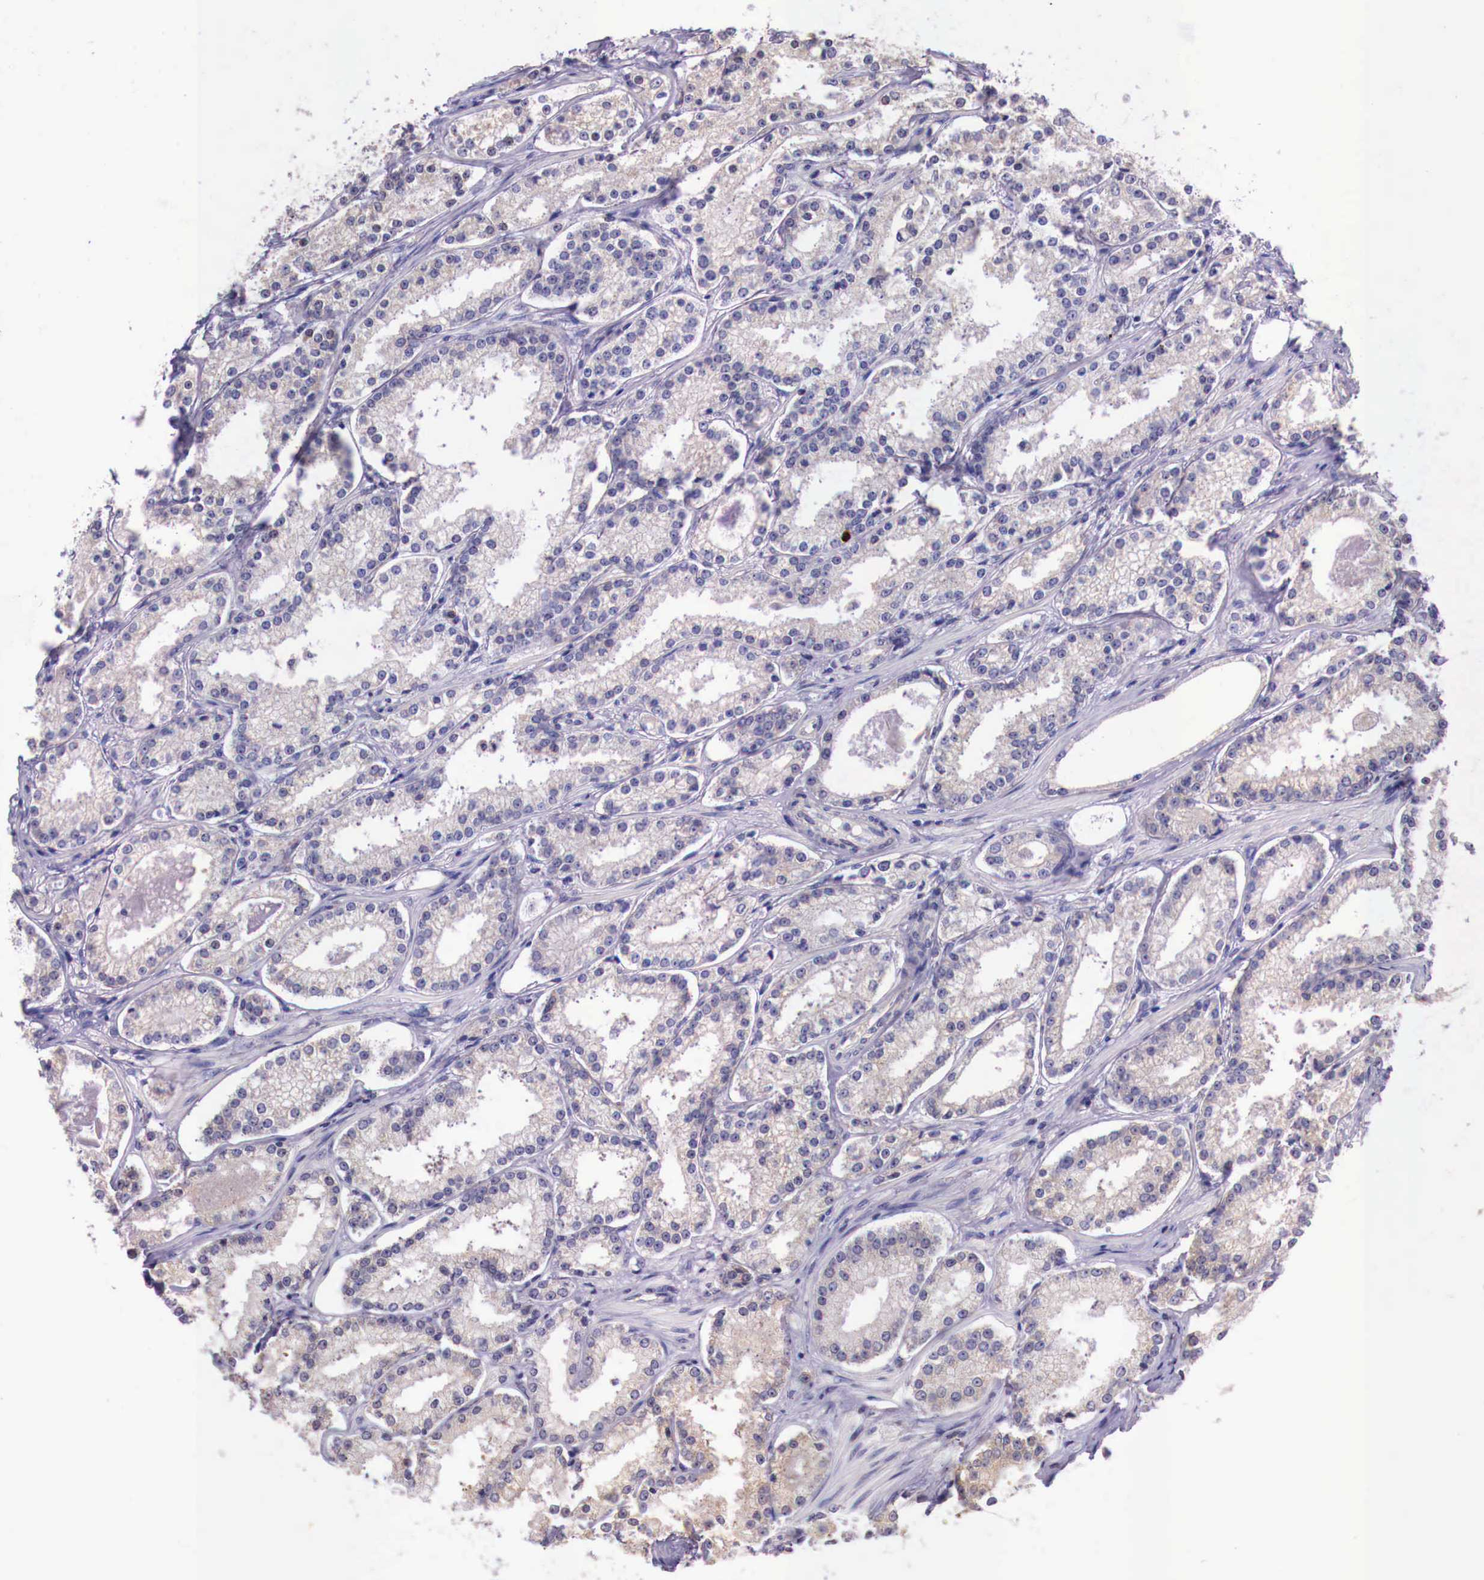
{"staining": {"intensity": "moderate", "quantity": ">75%", "location": "cytoplasmic/membranous"}, "tissue": "prostate cancer", "cell_type": "Tumor cells", "image_type": "cancer", "snomed": [{"axis": "morphology", "description": "Adenocarcinoma, Medium grade"}, {"axis": "topography", "description": "Prostate"}], "caption": "Moderate cytoplasmic/membranous staining is present in approximately >75% of tumor cells in prostate medium-grade adenocarcinoma.", "gene": "GRIPAP1", "patient": {"sex": "male", "age": 73}}